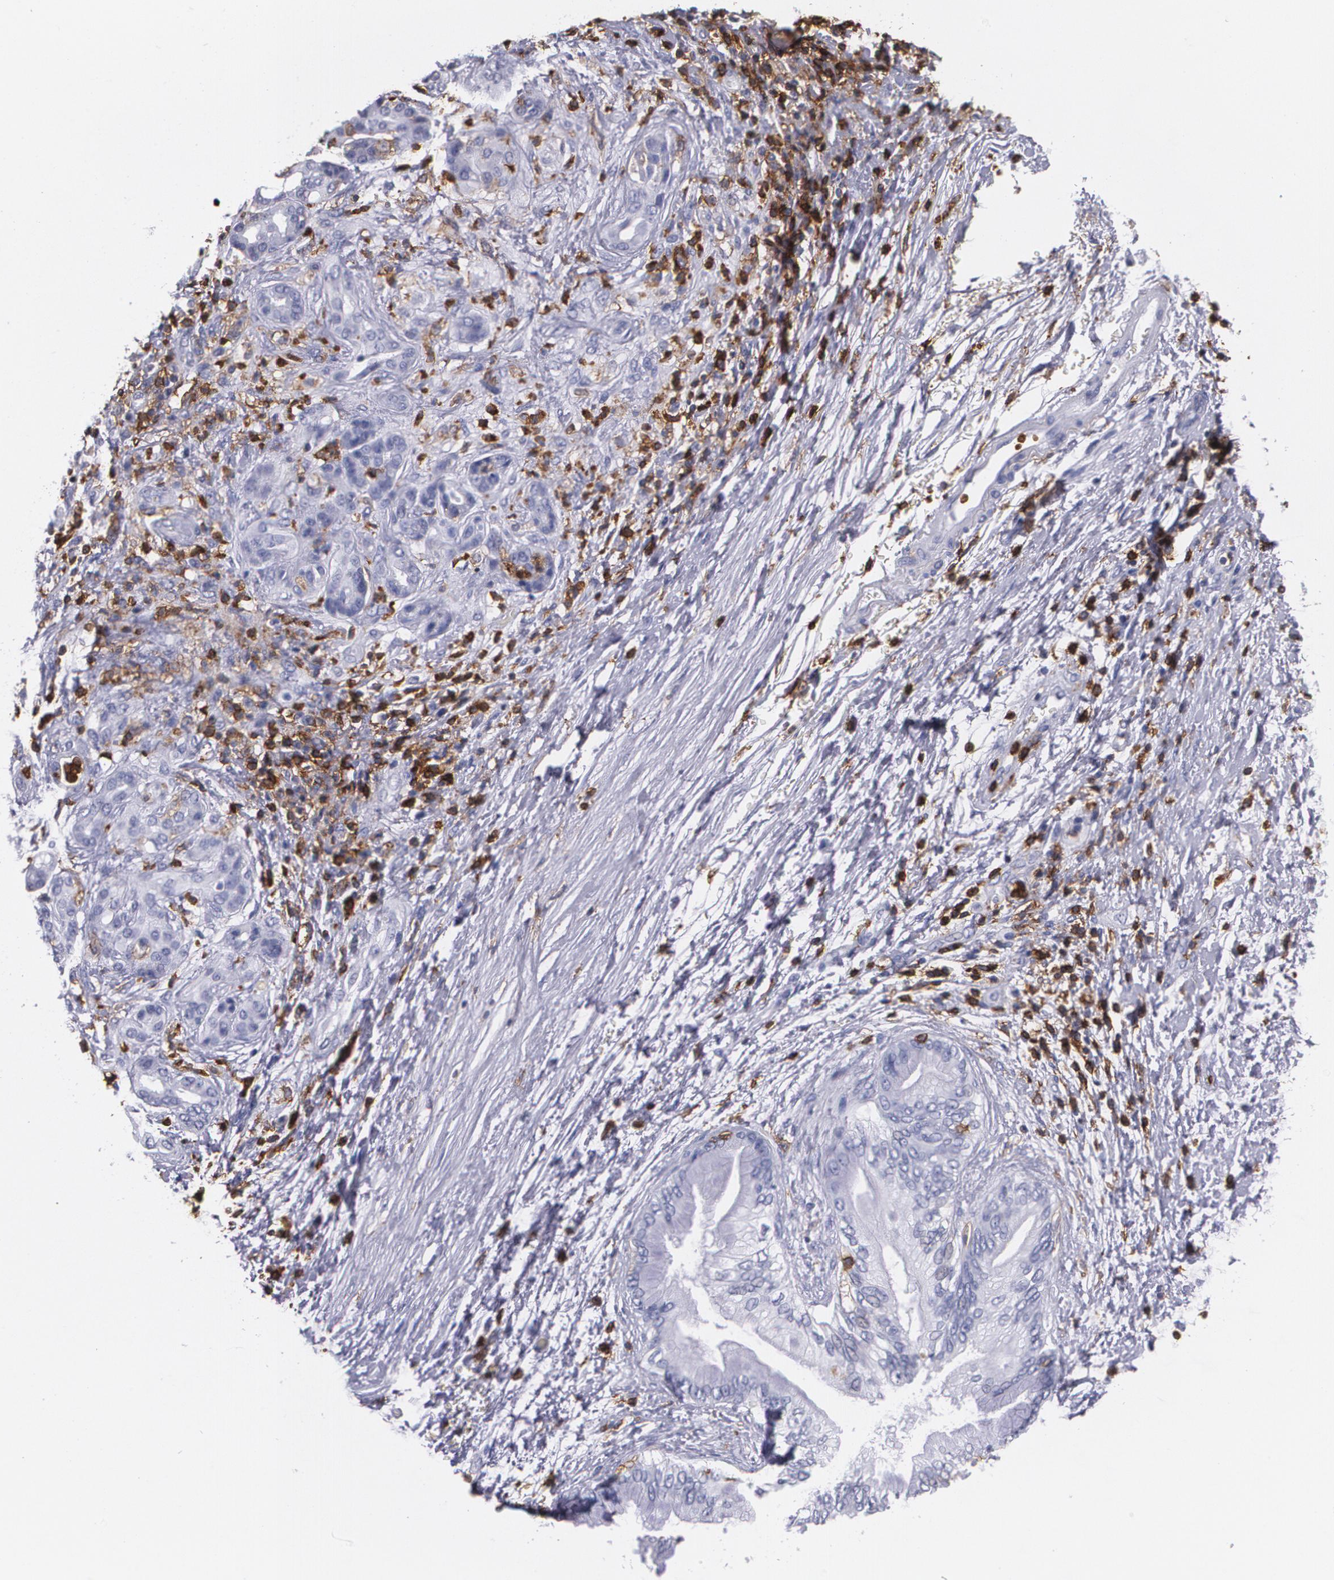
{"staining": {"intensity": "negative", "quantity": "none", "location": "none"}, "tissue": "pancreatic cancer", "cell_type": "Tumor cells", "image_type": "cancer", "snomed": [{"axis": "morphology", "description": "Adenocarcinoma, NOS"}, {"axis": "topography", "description": "Pancreas"}], "caption": "Photomicrograph shows no significant protein positivity in tumor cells of pancreatic cancer (adenocarcinoma).", "gene": "PTPRC", "patient": {"sex": "female", "age": 70}}